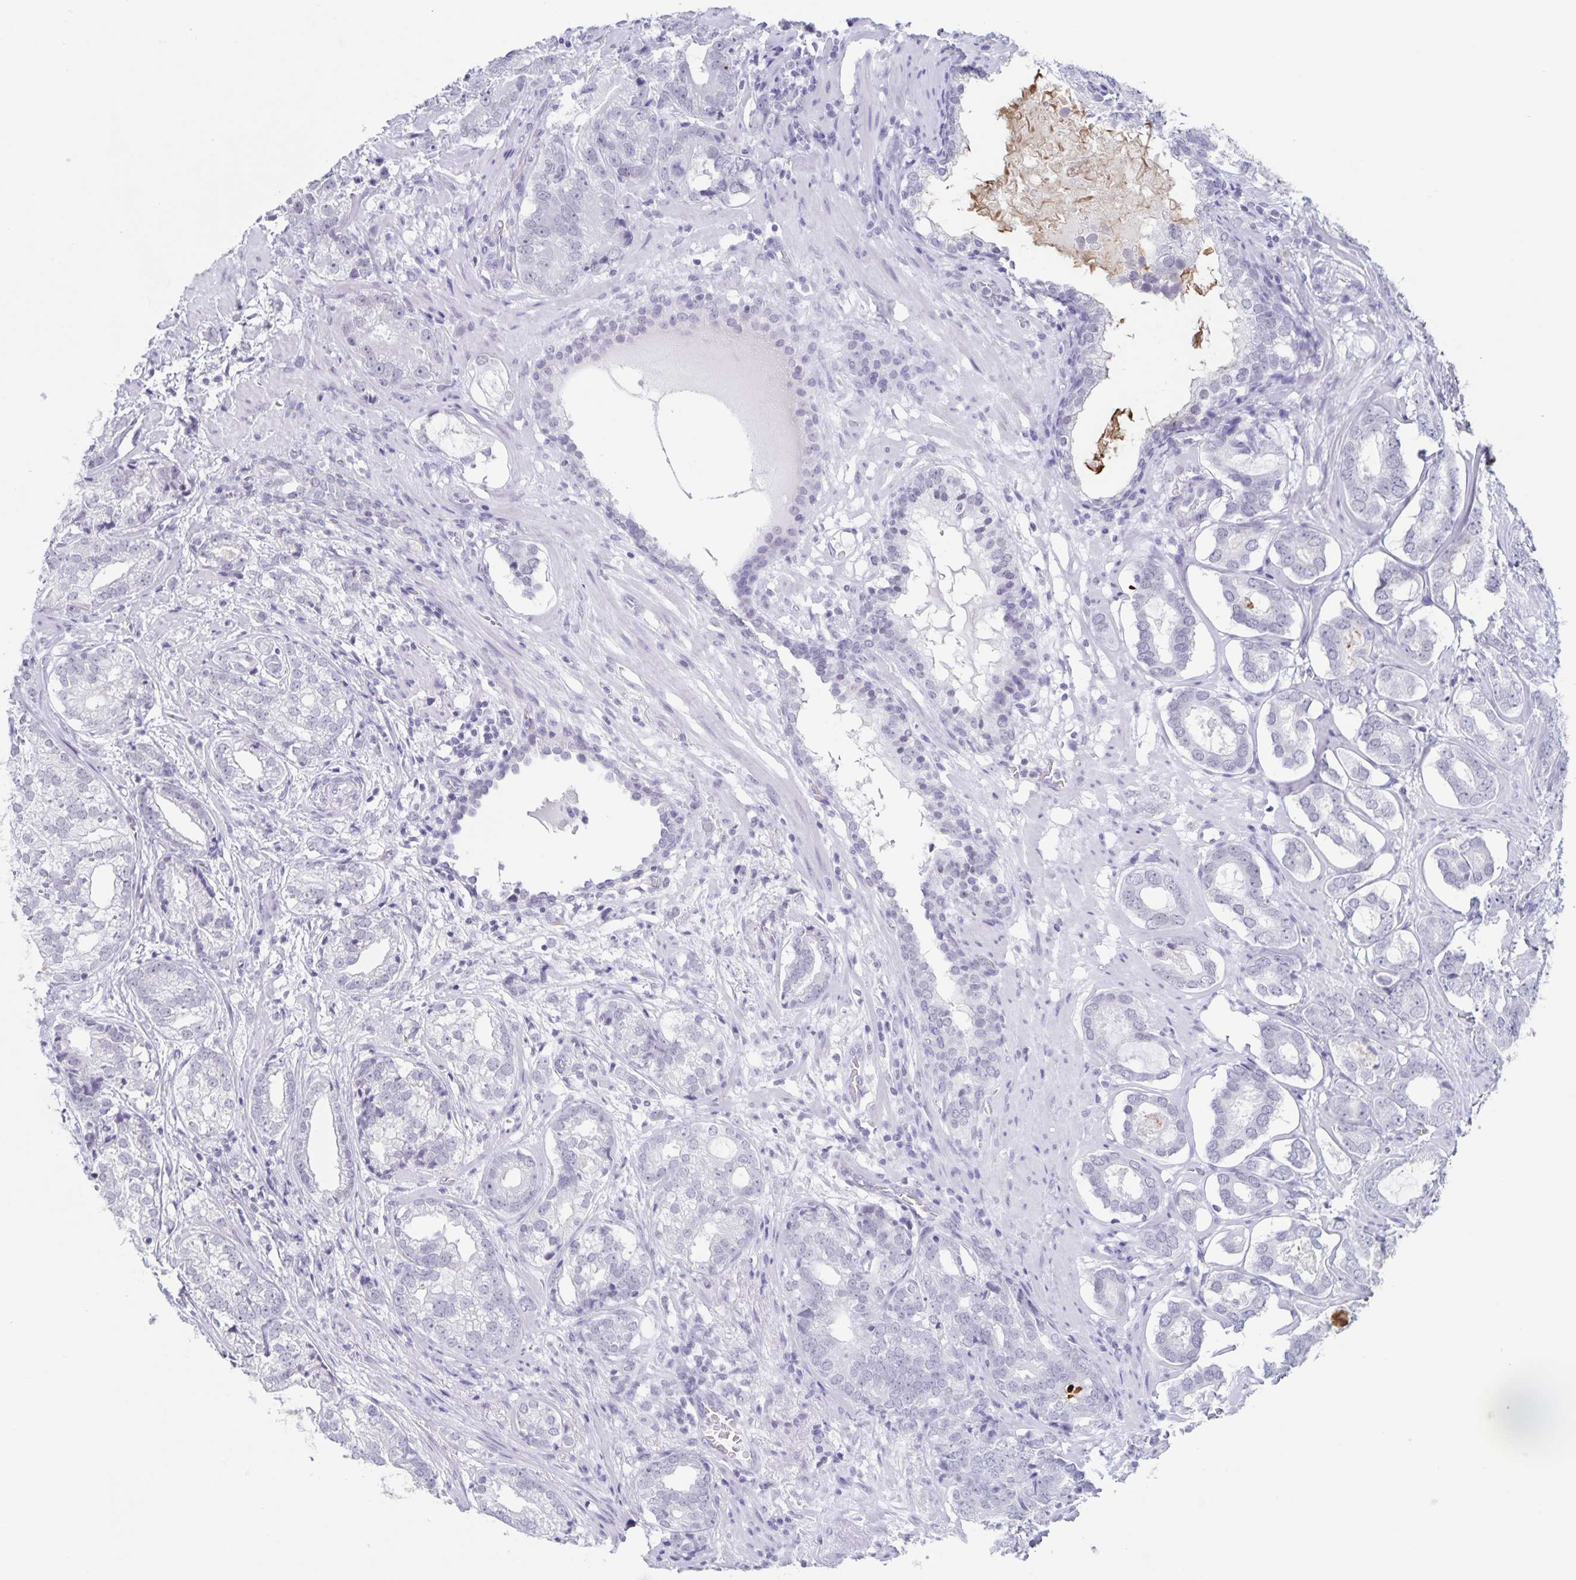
{"staining": {"intensity": "negative", "quantity": "none", "location": "none"}, "tissue": "prostate cancer", "cell_type": "Tumor cells", "image_type": "cancer", "snomed": [{"axis": "morphology", "description": "Adenocarcinoma, High grade"}, {"axis": "topography", "description": "Prostate"}], "caption": "The photomicrograph reveals no significant staining in tumor cells of prostate cancer.", "gene": "LCE6A", "patient": {"sex": "male", "age": 75}}